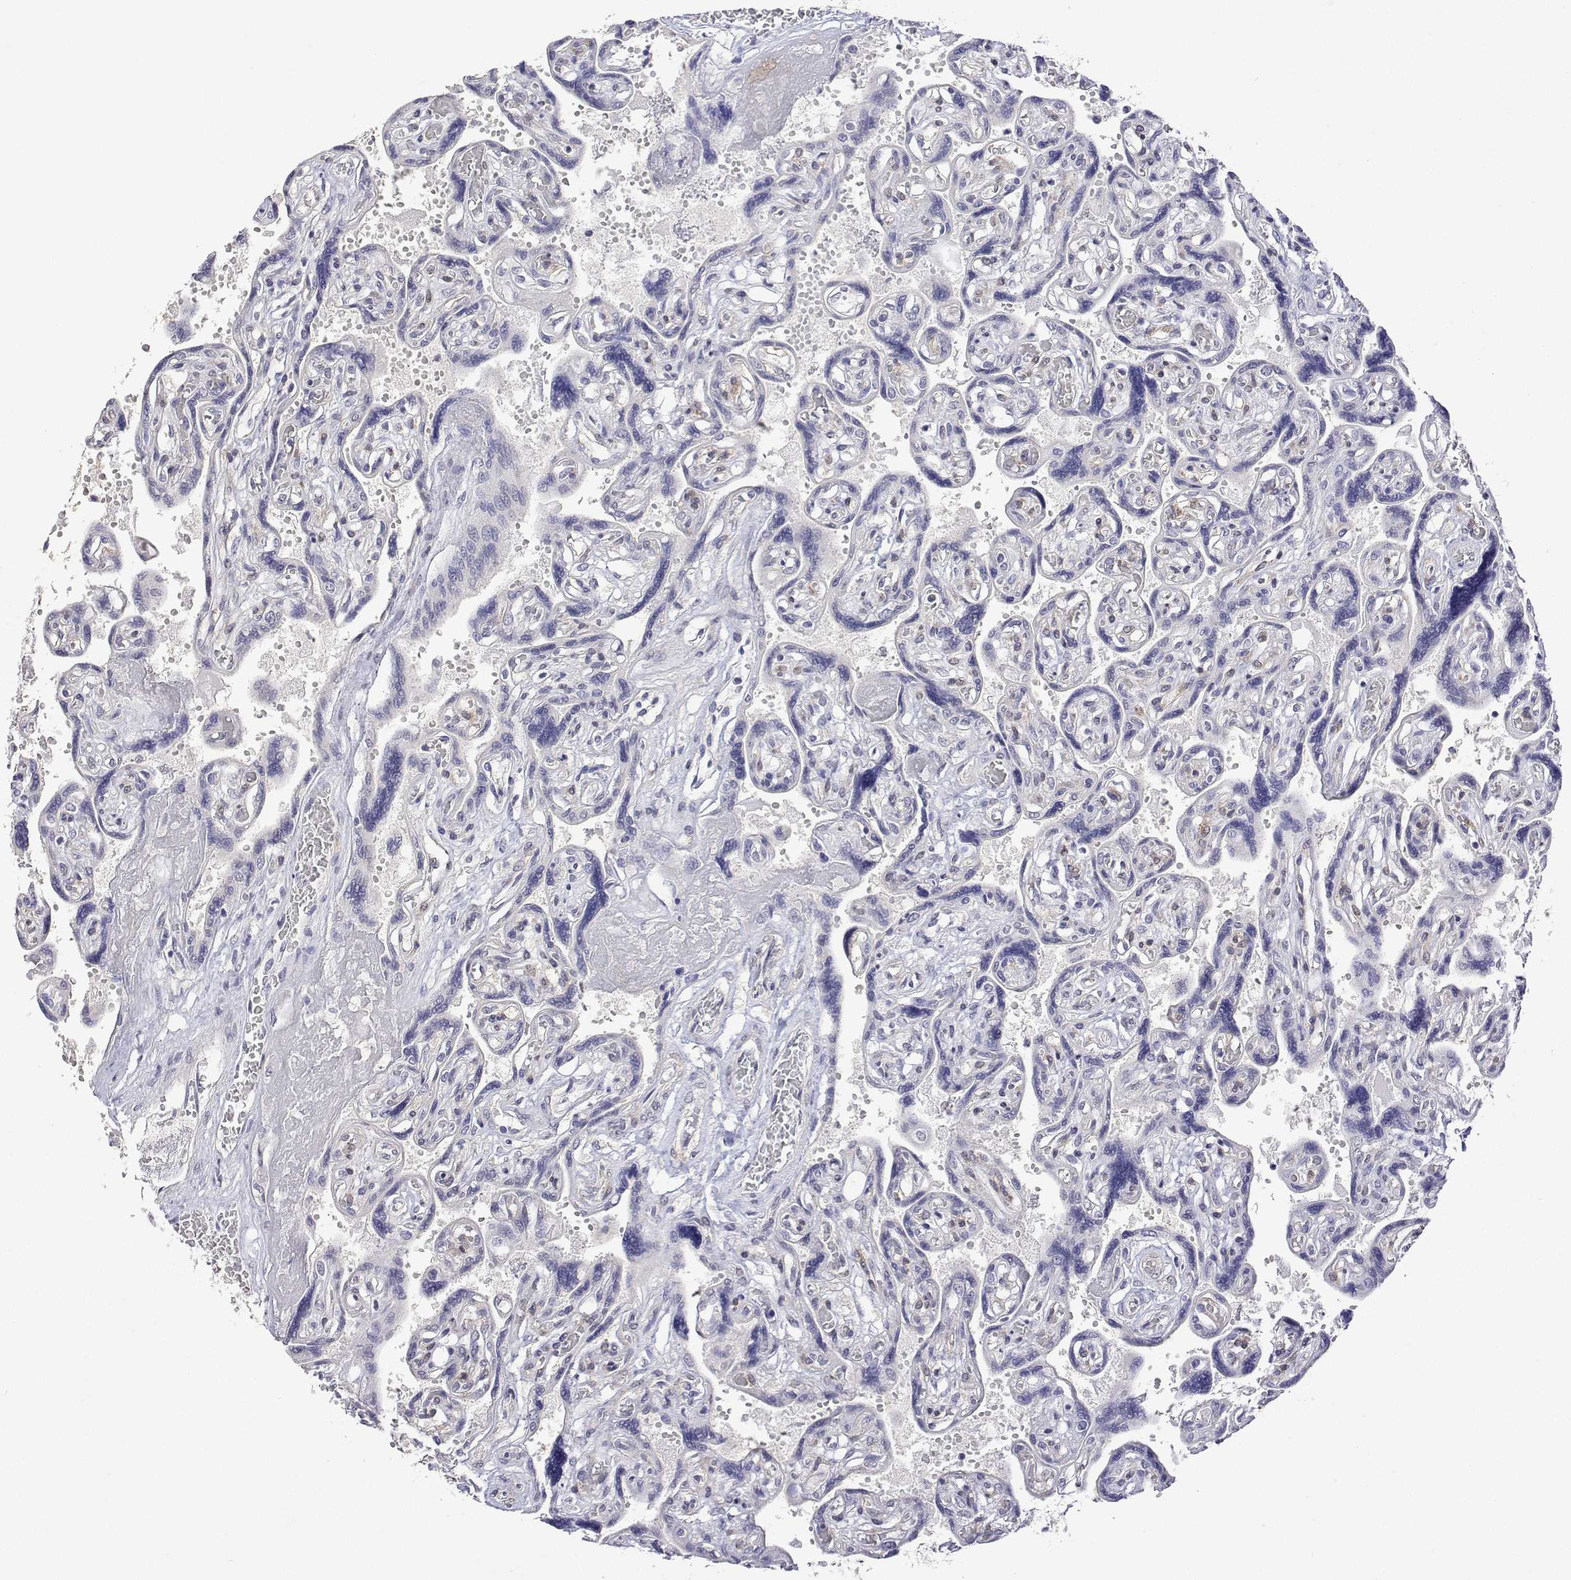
{"staining": {"intensity": "negative", "quantity": "none", "location": "none"}, "tissue": "placenta", "cell_type": "Decidual cells", "image_type": "normal", "snomed": [{"axis": "morphology", "description": "Normal tissue, NOS"}, {"axis": "topography", "description": "Placenta"}], "caption": "Placenta was stained to show a protein in brown. There is no significant positivity in decidual cells. Nuclei are stained in blue.", "gene": "PLCB1", "patient": {"sex": "female", "age": 32}}